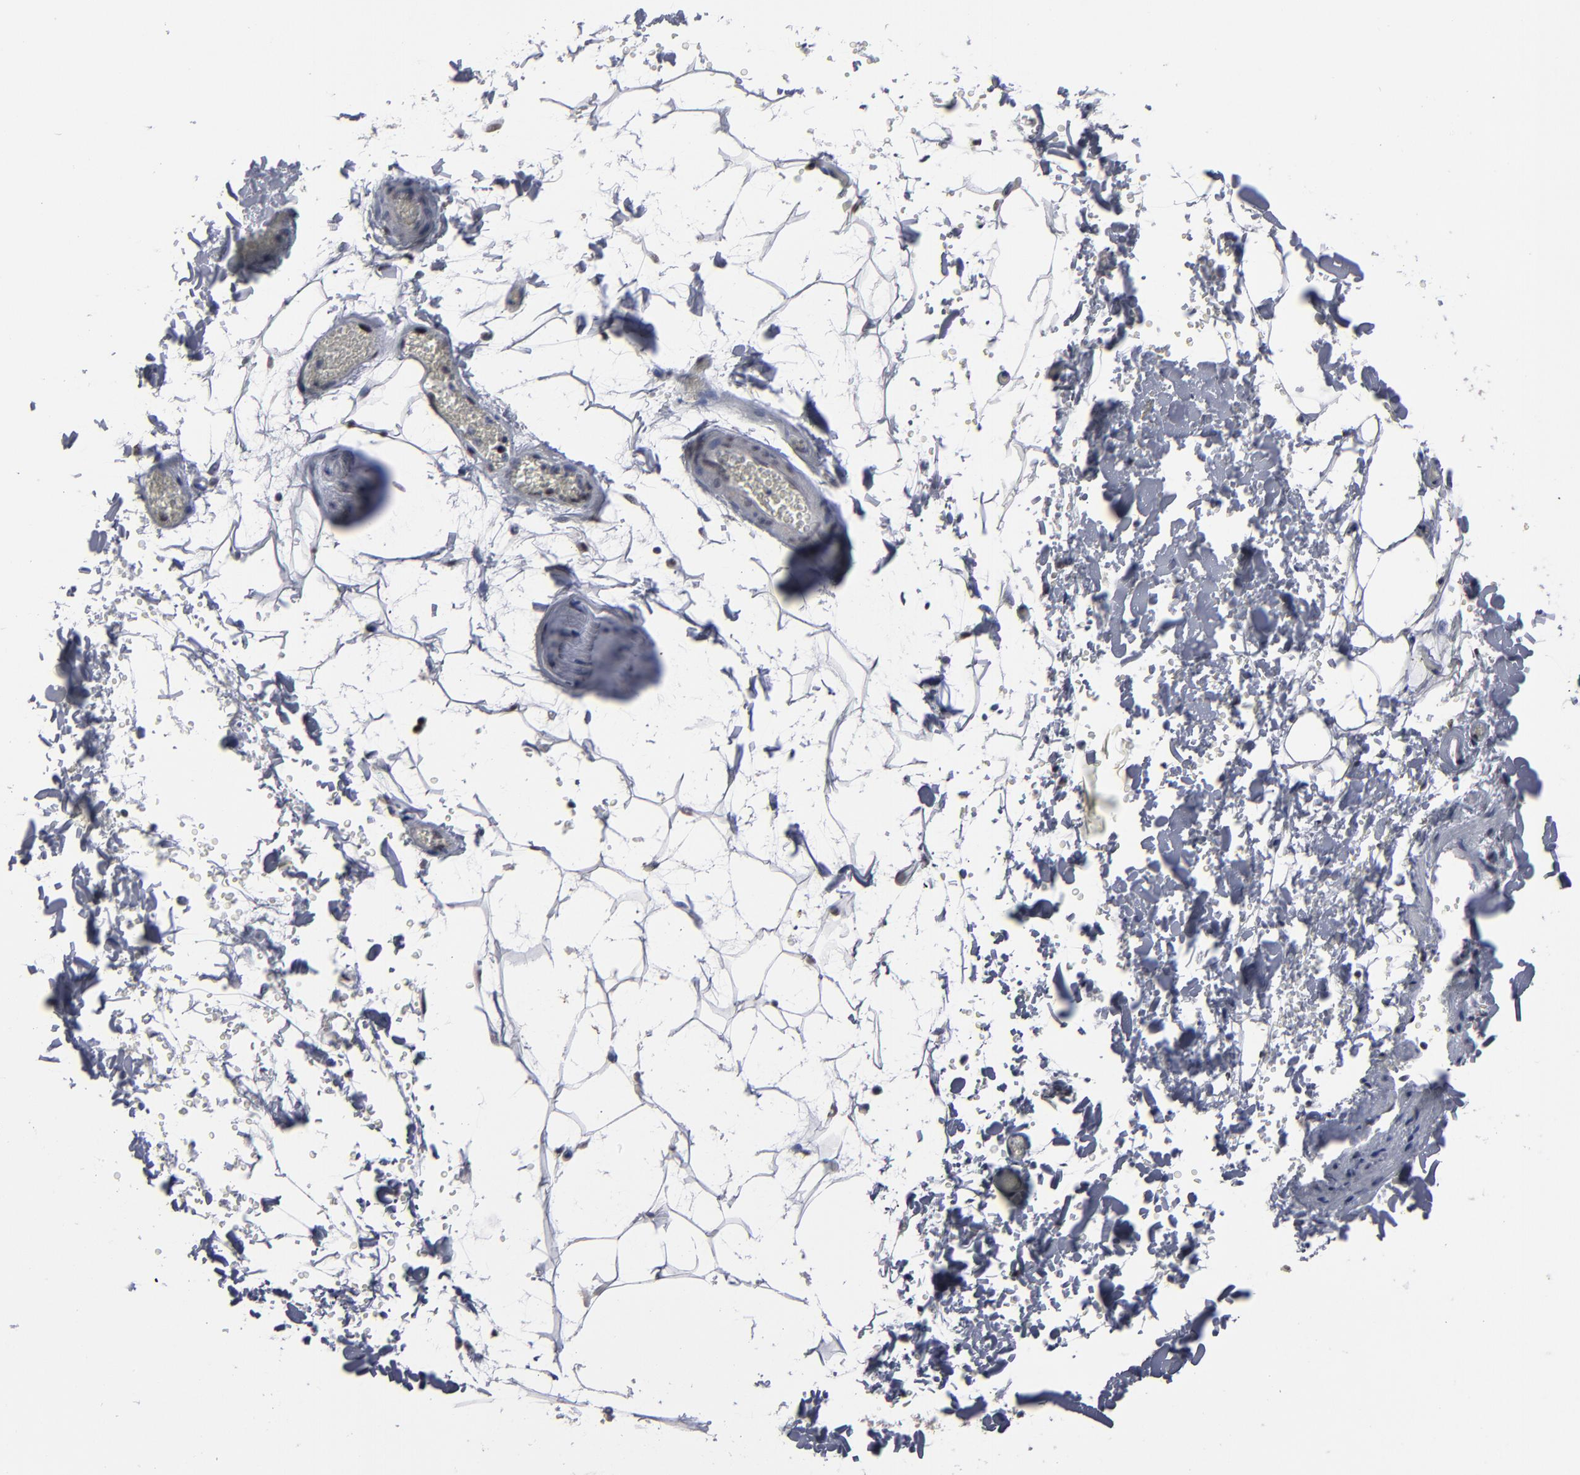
{"staining": {"intensity": "negative", "quantity": "none", "location": "none"}, "tissue": "adipose tissue", "cell_type": "Adipocytes", "image_type": "normal", "snomed": [{"axis": "morphology", "description": "Normal tissue, NOS"}, {"axis": "topography", "description": "Soft tissue"}], "caption": "Immunohistochemistry (IHC) micrograph of unremarkable human adipose tissue stained for a protein (brown), which demonstrates no positivity in adipocytes. (DAB immunohistochemistry with hematoxylin counter stain).", "gene": "SSRP1", "patient": {"sex": "male", "age": 72}}